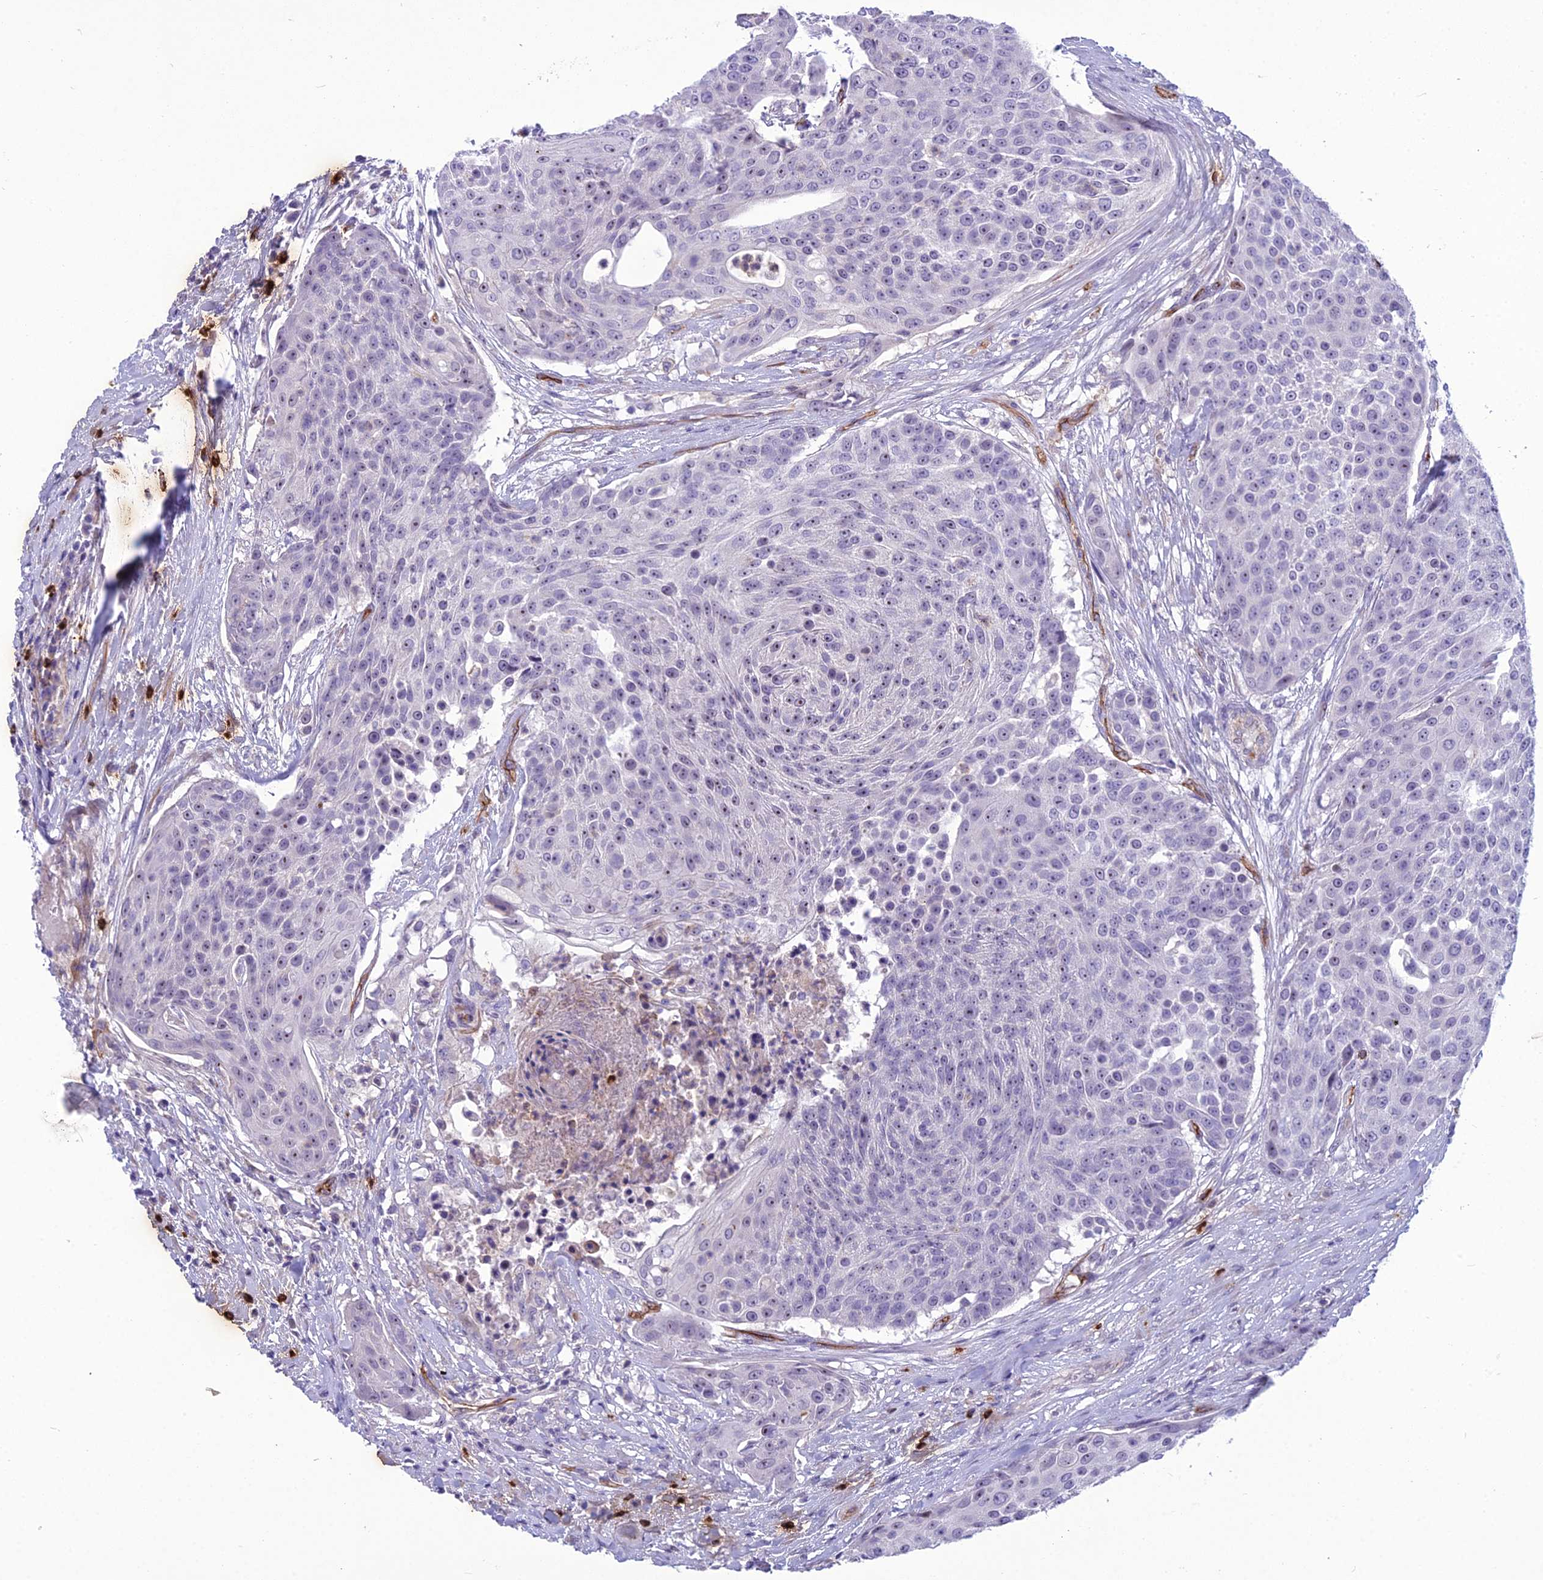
{"staining": {"intensity": "negative", "quantity": "none", "location": "none"}, "tissue": "urothelial cancer", "cell_type": "Tumor cells", "image_type": "cancer", "snomed": [{"axis": "morphology", "description": "Urothelial carcinoma, High grade"}, {"axis": "topography", "description": "Urinary bladder"}], "caption": "Immunohistochemistry micrograph of neoplastic tissue: human high-grade urothelial carcinoma stained with DAB (3,3'-diaminobenzidine) displays no significant protein staining in tumor cells.", "gene": "BBS7", "patient": {"sex": "female", "age": 63}}